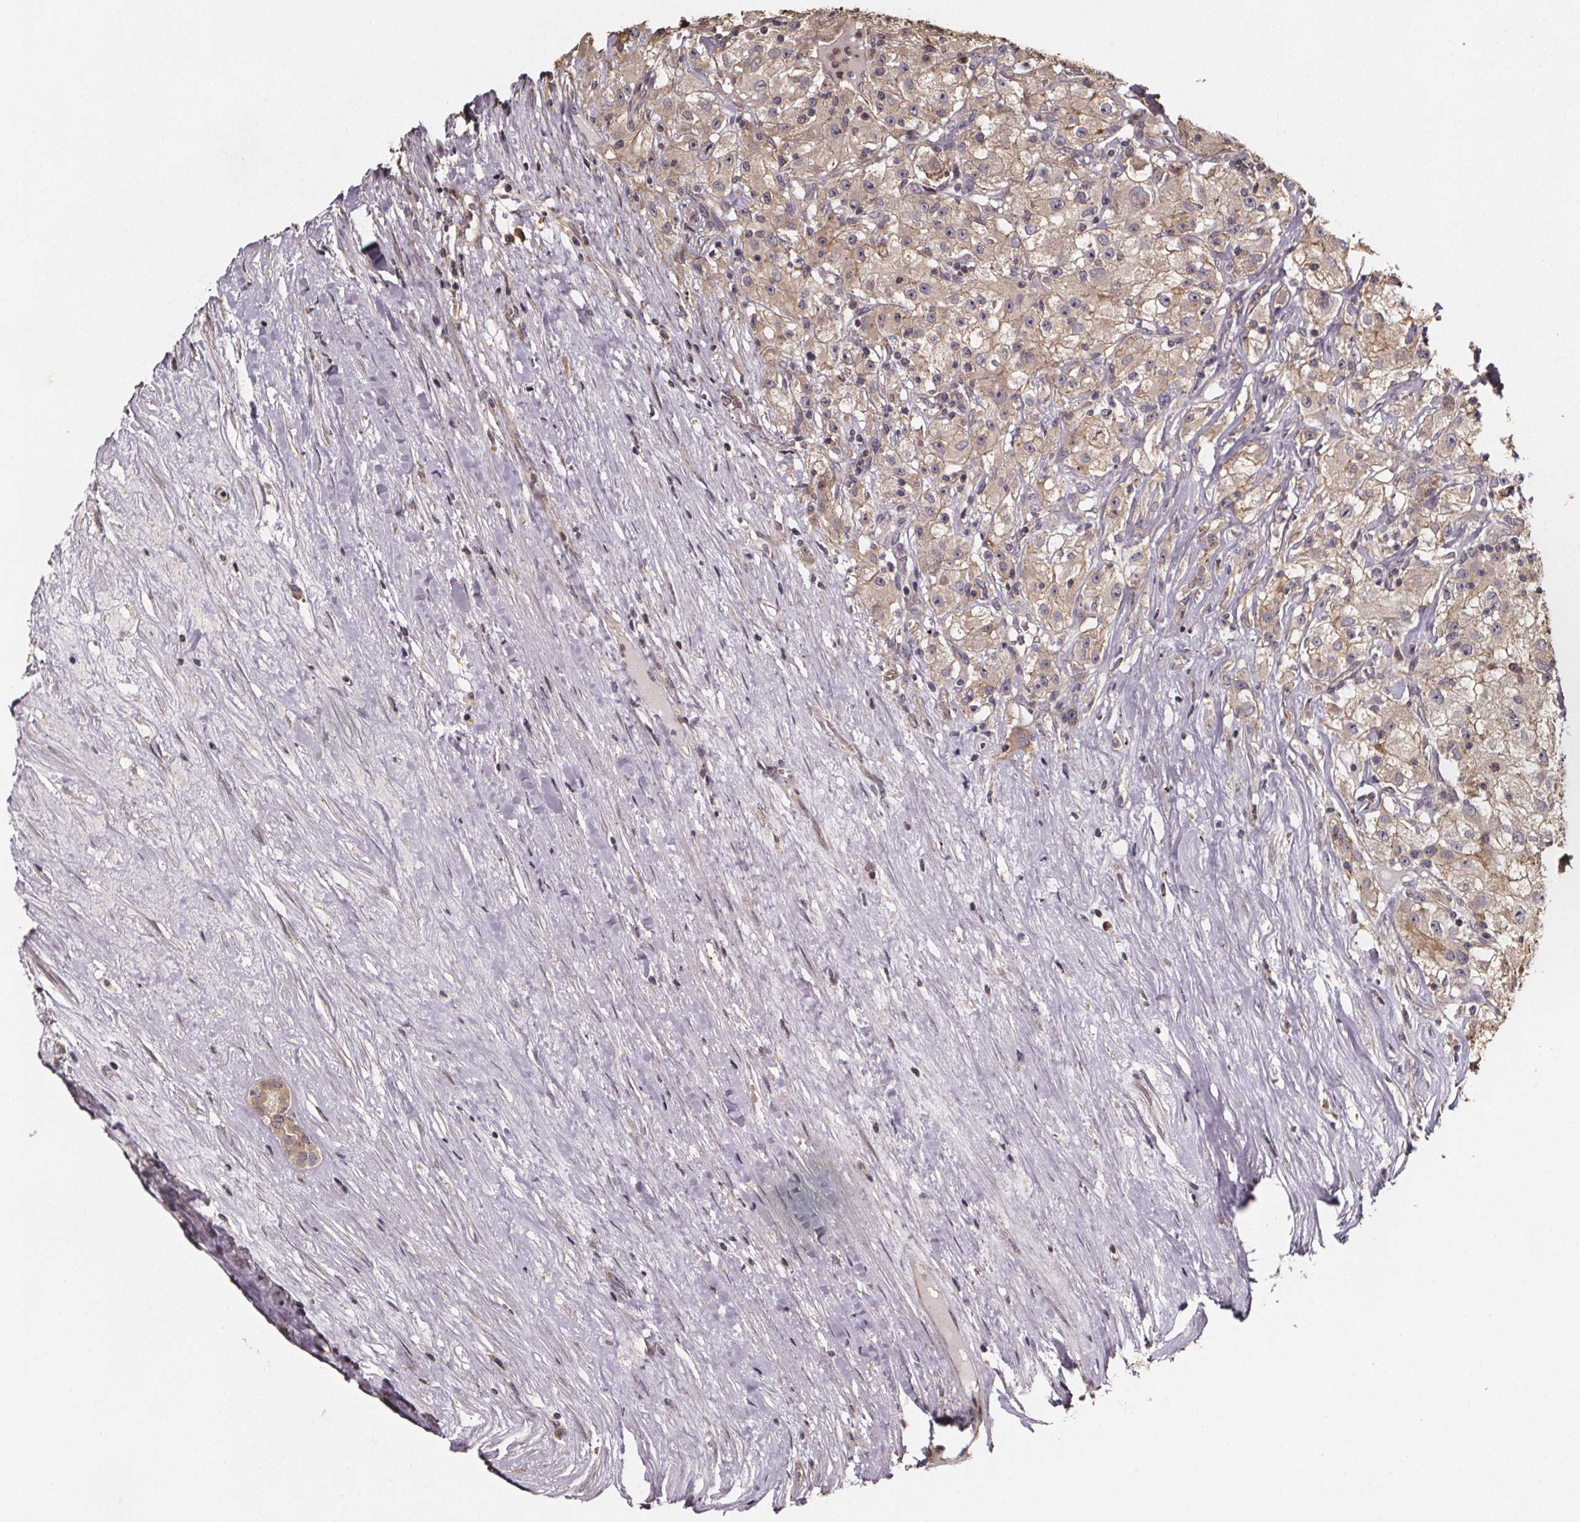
{"staining": {"intensity": "weak", "quantity": ">75%", "location": "cytoplasmic/membranous"}, "tissue": "renal cancer", "cell_type": "Tumor cells", "image_type": "cancer", "snomed": [{"axis": "morphology", "description": "Adenocarcinoma, NOS"}, {"axis": "topography", "description": "Kidney"}], "caption": "IHC staining of adenocarcinoma (renal), which displays low levels of weak cytoplasmic/membranous positivity in about >75% of tumor cells indicating weak cytoplasmic/membranous protein staining. The staining was performed using DAB (brown) for protein detection and nuclei were counterstained in hematoxylin (blue).", "gene": "ZNF879", "patient": {"sex": "female", "age": 67}}